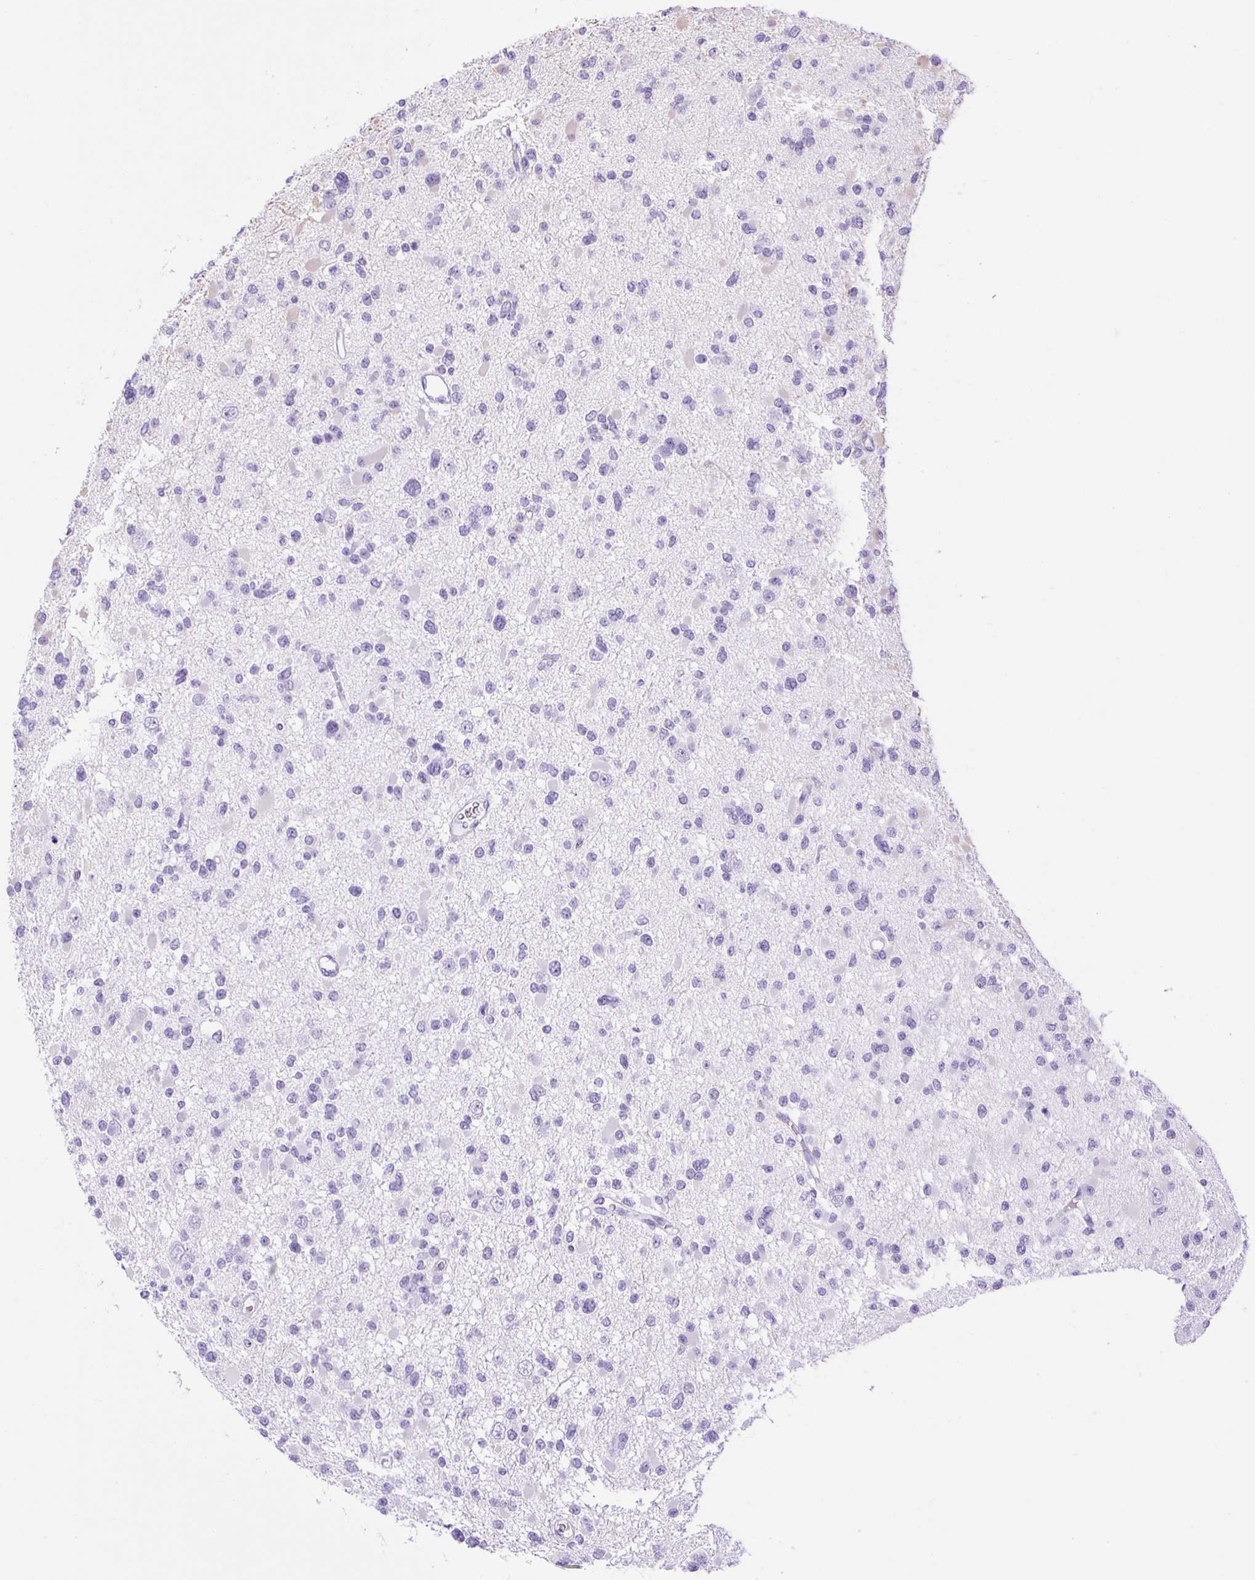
{"staining": {"intensity": "moderate", "quantity": "<25%", "location": "cytoplasmic/membranous"}, "tissue": "glioma", "cell_type": "Tumor cells", "image_type": "cancer", "snomed": [{"axis": "morphology", "description": "Glioma, malignant, Low grade"}, {"axis": "topography", "description": "Brain"}], "caption": "Immunohistochemistry micrograph of human glioma stained for a protein (brown), which demonstrates low levels of moderate cytoplasmic/membranous staining in about <25% of tumor cells.", "gene": "VWA7", "patient": {"sex": "female", "age": 22}}